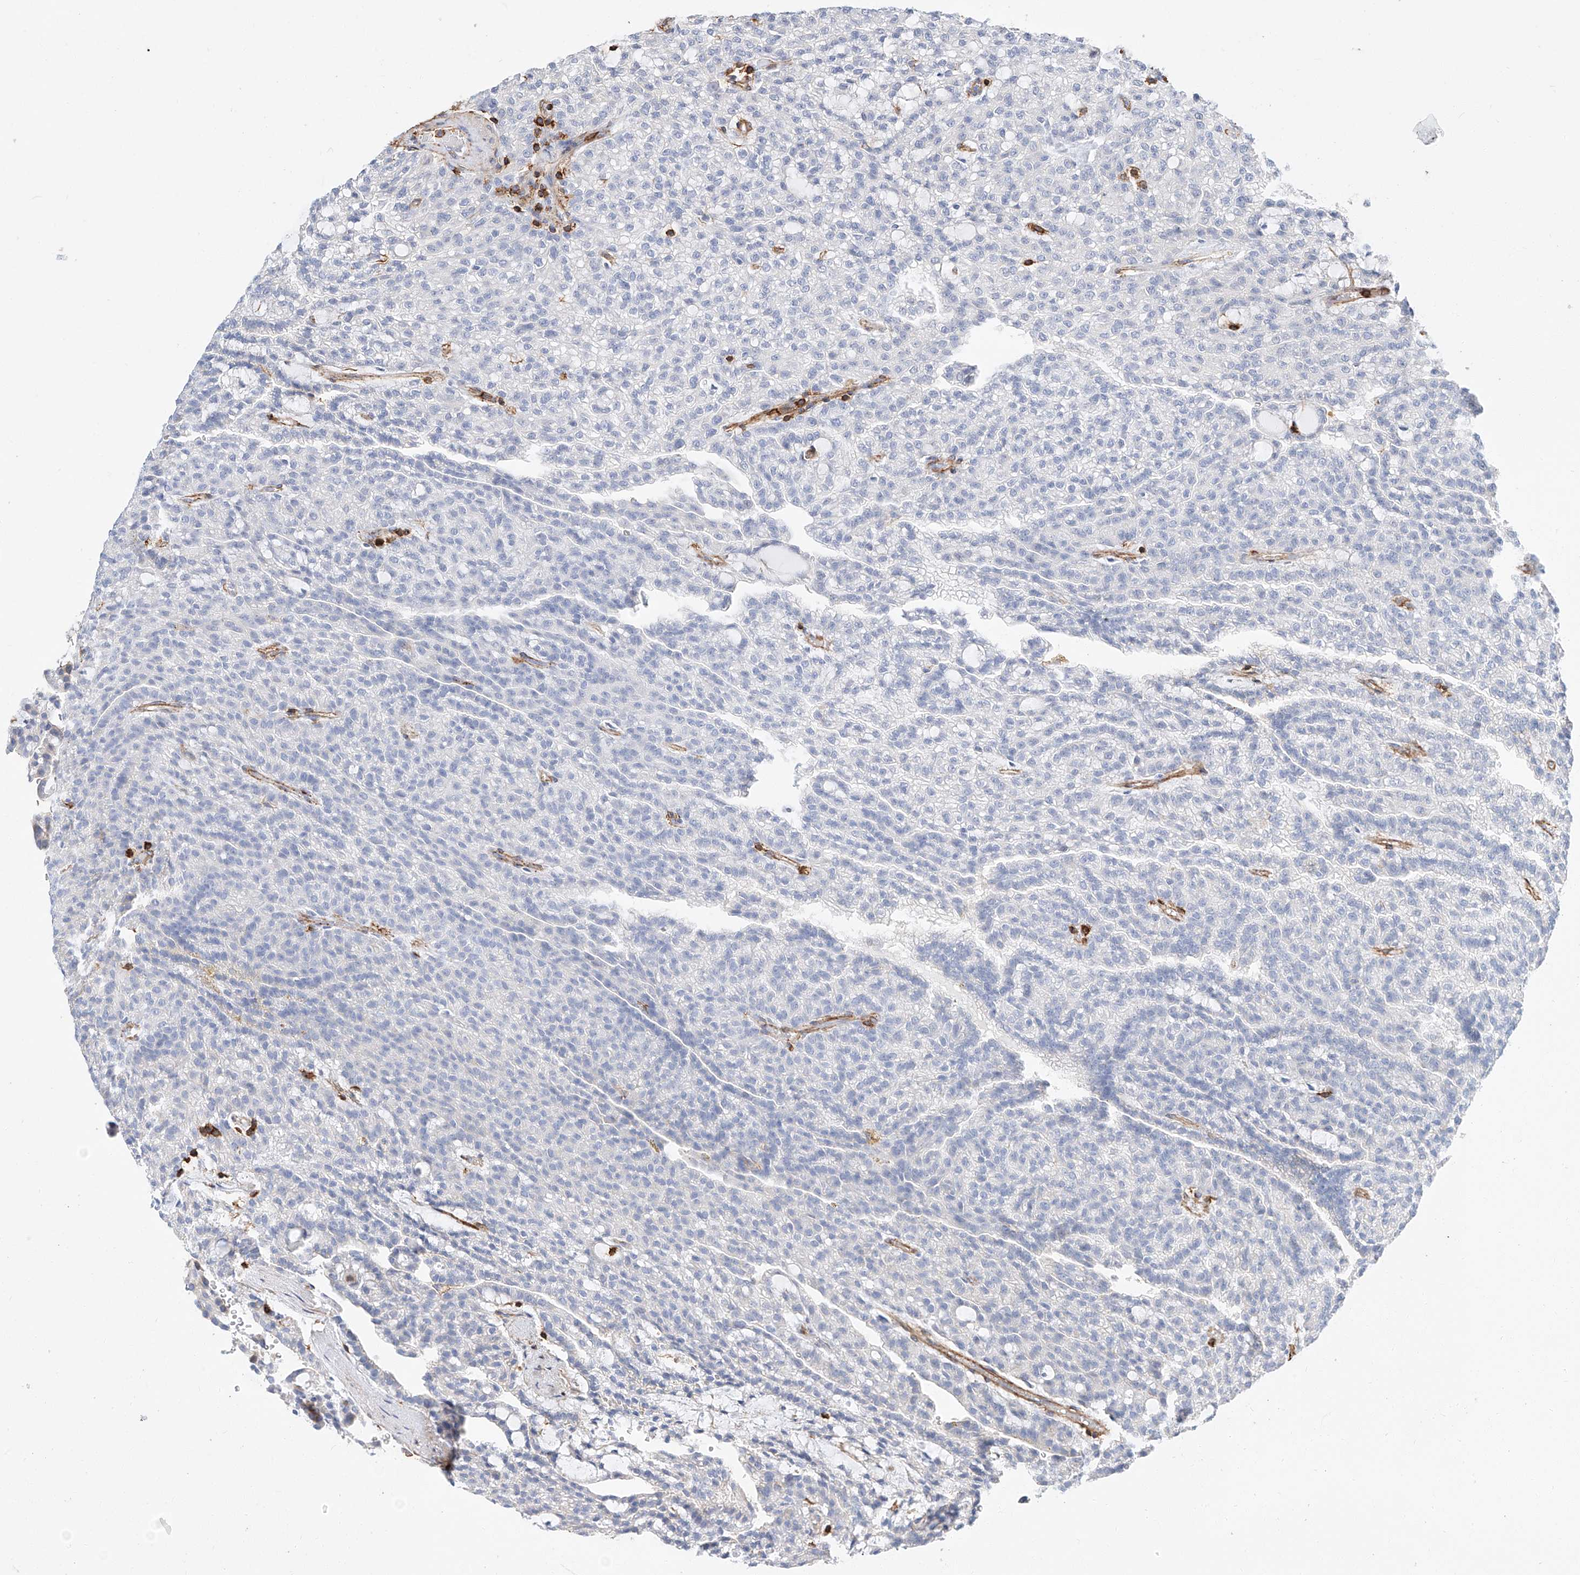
{"staining": {"intensity": "negative", "quantity": "none", "location": "none"}, "tissue": "renal cancer", "cell_type": "Tumor cells", "image_type": "cancer", "snomed": [{"axis": "morphology", "description": "Adenocarcinoma, NOS"}, {"axis": "topography", "description": "Kidney"}], "caption": "This micrograph is of renal cancer (adenocarcinoma) stained with immunohistochemistry (IHC) to label a protein in brown with the nuclei are counter-stained blue. There is no expression in tumor cells.", "gene": "WFS1", "patient": {"sex": "male", "age": 63}}